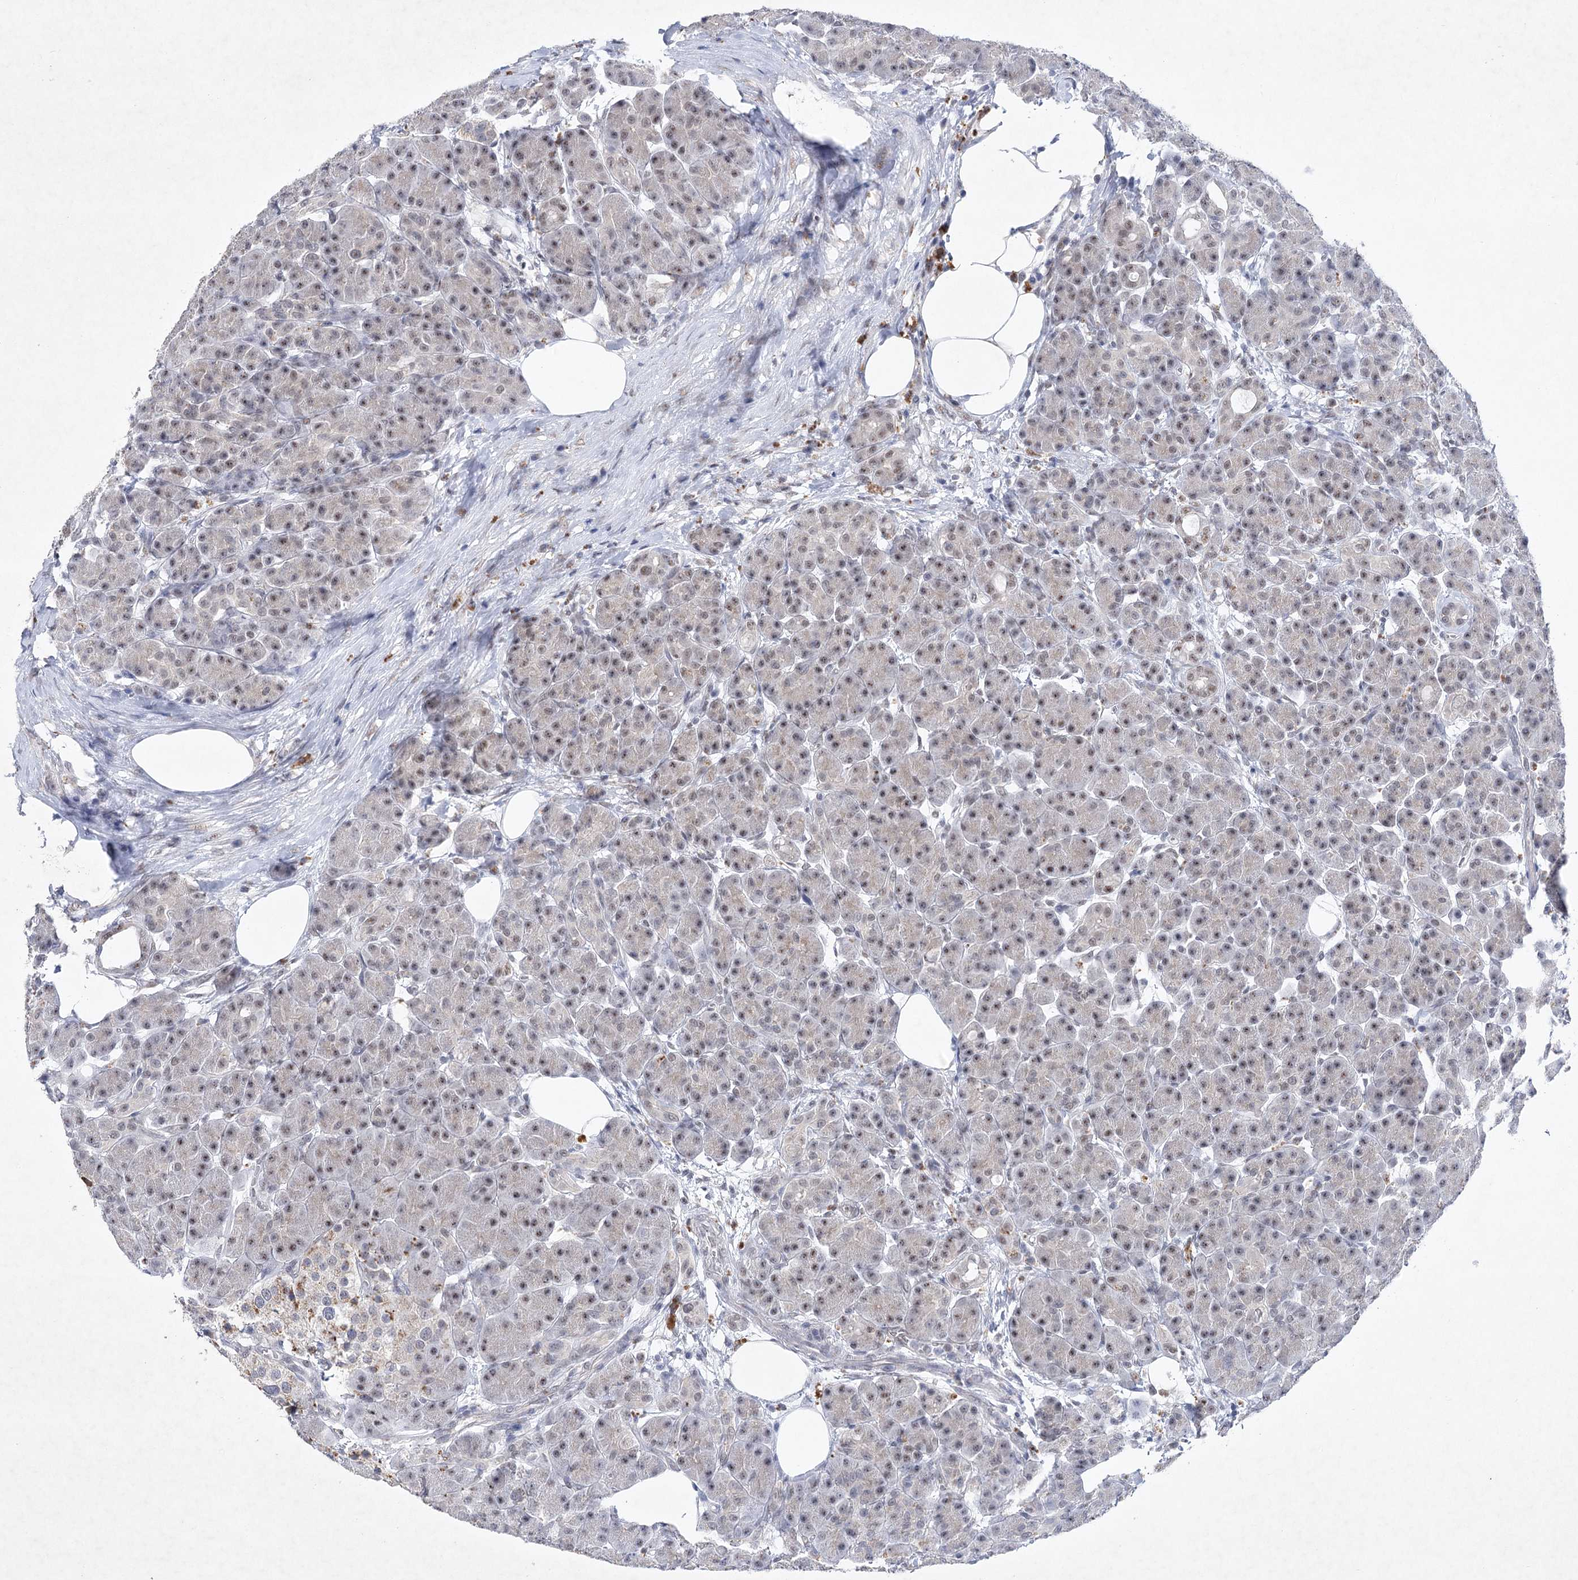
{"staining": {"intensity": "negative", "quantity": "none", "location": "none"}, "tissue": "pancreas", "cell_type": "Exocrine glandular cells", "image_type": "normal", "snomed": [{"axis": "morphology", "description": "Normal tissue, NOS"}, {"axis": "topography", "description": "Pancreas"}], "caption": "Normal pancreas was stained to show a protein in brown. There is no significant staining in exocrine glandular cells.", "gene": "ENSG00000275740", "patient": {"sex": "male", "age": 63}}